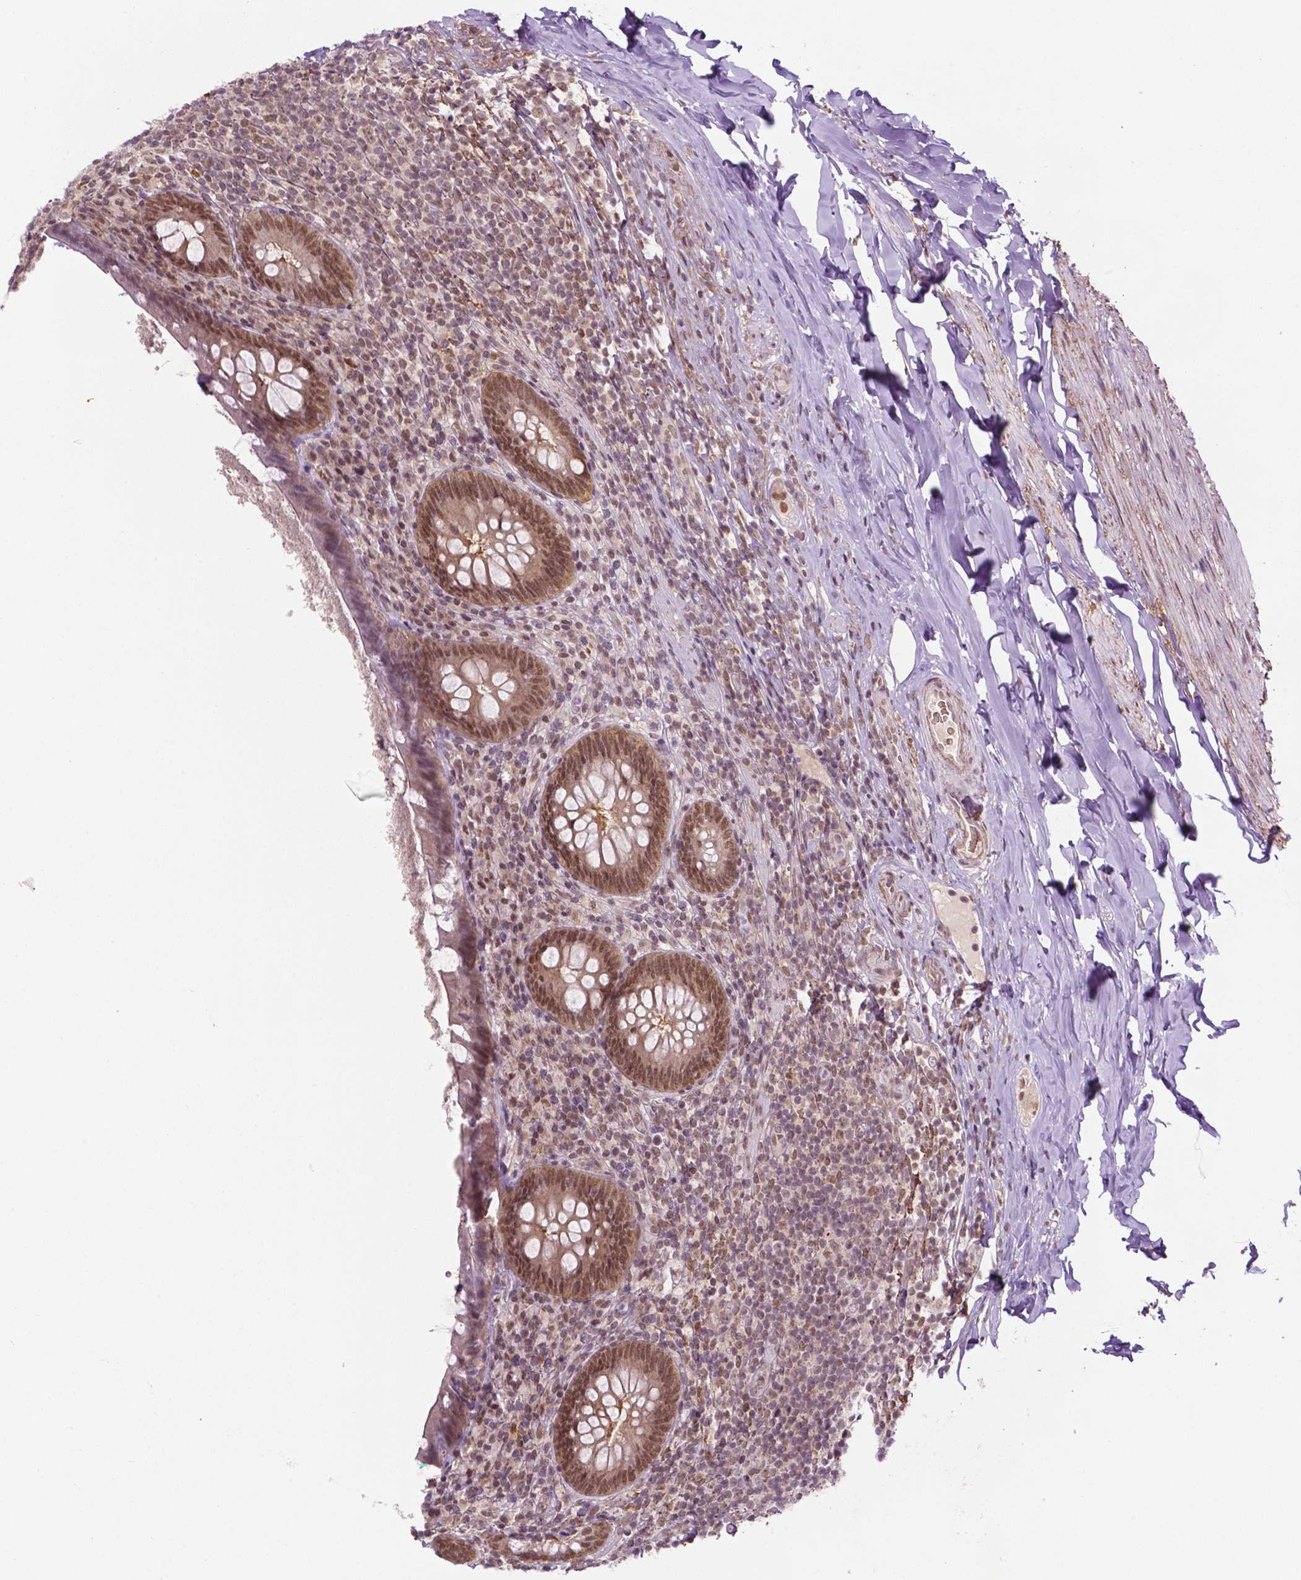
{"staining": {"intensity": "moderate", "quantity": ">75%", "location": "nuclear"}, "tissue": "appendix", "cell_type": "Glandular cells", "image_type": "normal", "snomed": [{"axis": "morphology", "description": "Normal tissue, NOS"}, {"axis": "topography", "description": "Appendix"}], "caption": "A high-resolution image shows immunohistochemistry (IHC) staining of unremarkable appendix, which exhibits moderate nuclear expression in about >75% of glandular cells. (brown staining indicates protein expression, while blue staining denotes nuclei).", "gene": "UBQLN4", "patient": {"sex": "male", "age": 47}}